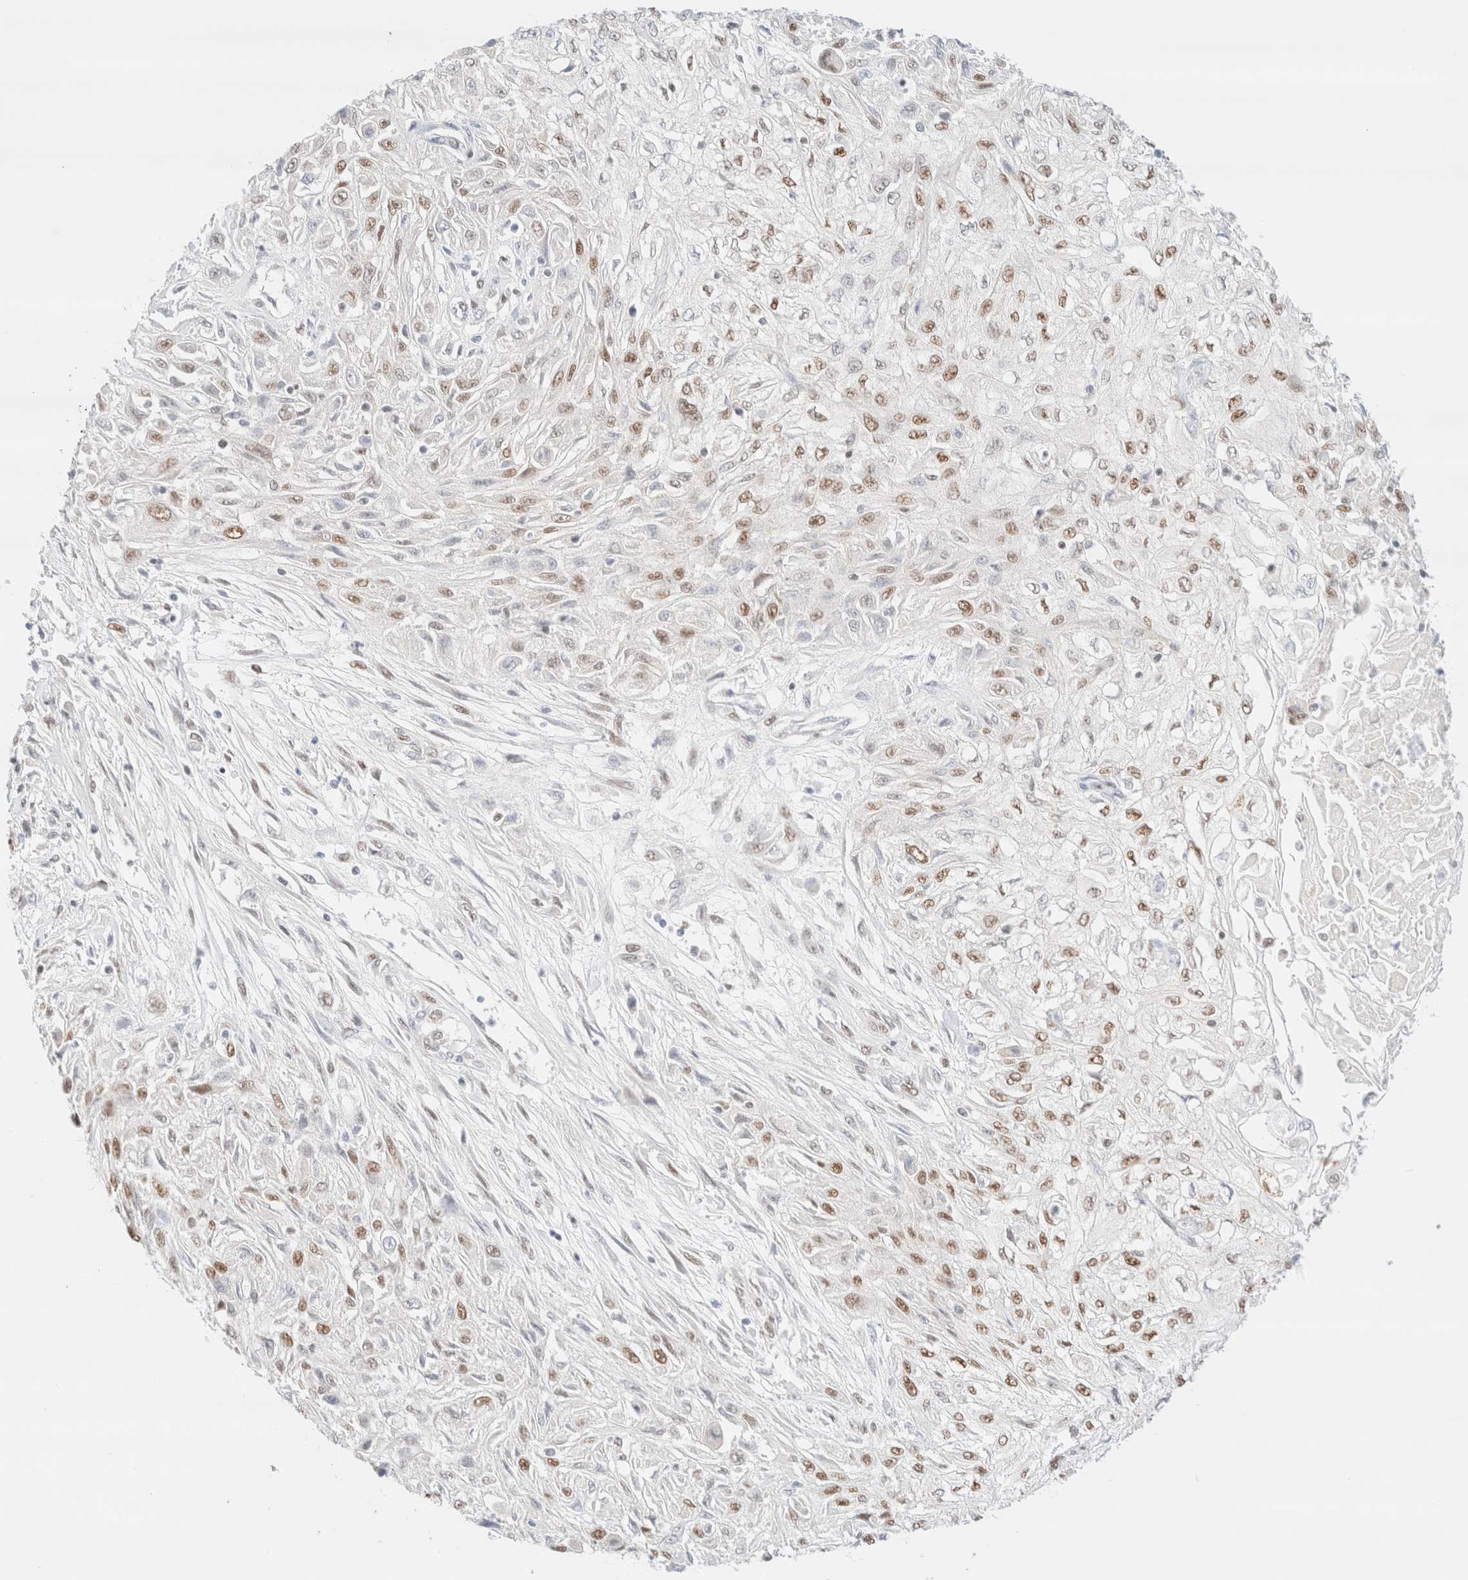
{"staining": {"intensity": "moderate", "quantity": ">75%", "location": "nuclear"}, "tissue": "skin cancer", "cell_type": "Tumor cells", "image_type": "cancer", "snomed": [{"axis": "morphology", "description": "Squamous cell carcinoma, NOS"}, {"axis": "morphology", "description": "Squamous cell carcinoma, metastatic, NOS"}, {"axis": "topography", "description": "Skin"}, {"axis": "topography", "description": "Lymph node"}], "caption": "Protein expression analysis of skin squamous cell carcinoma demonstrates moderate nuclear staining in approximately >75% of tumor cells.", "gene": "CIC", "patient": {"sex": "male", "age": 75}}